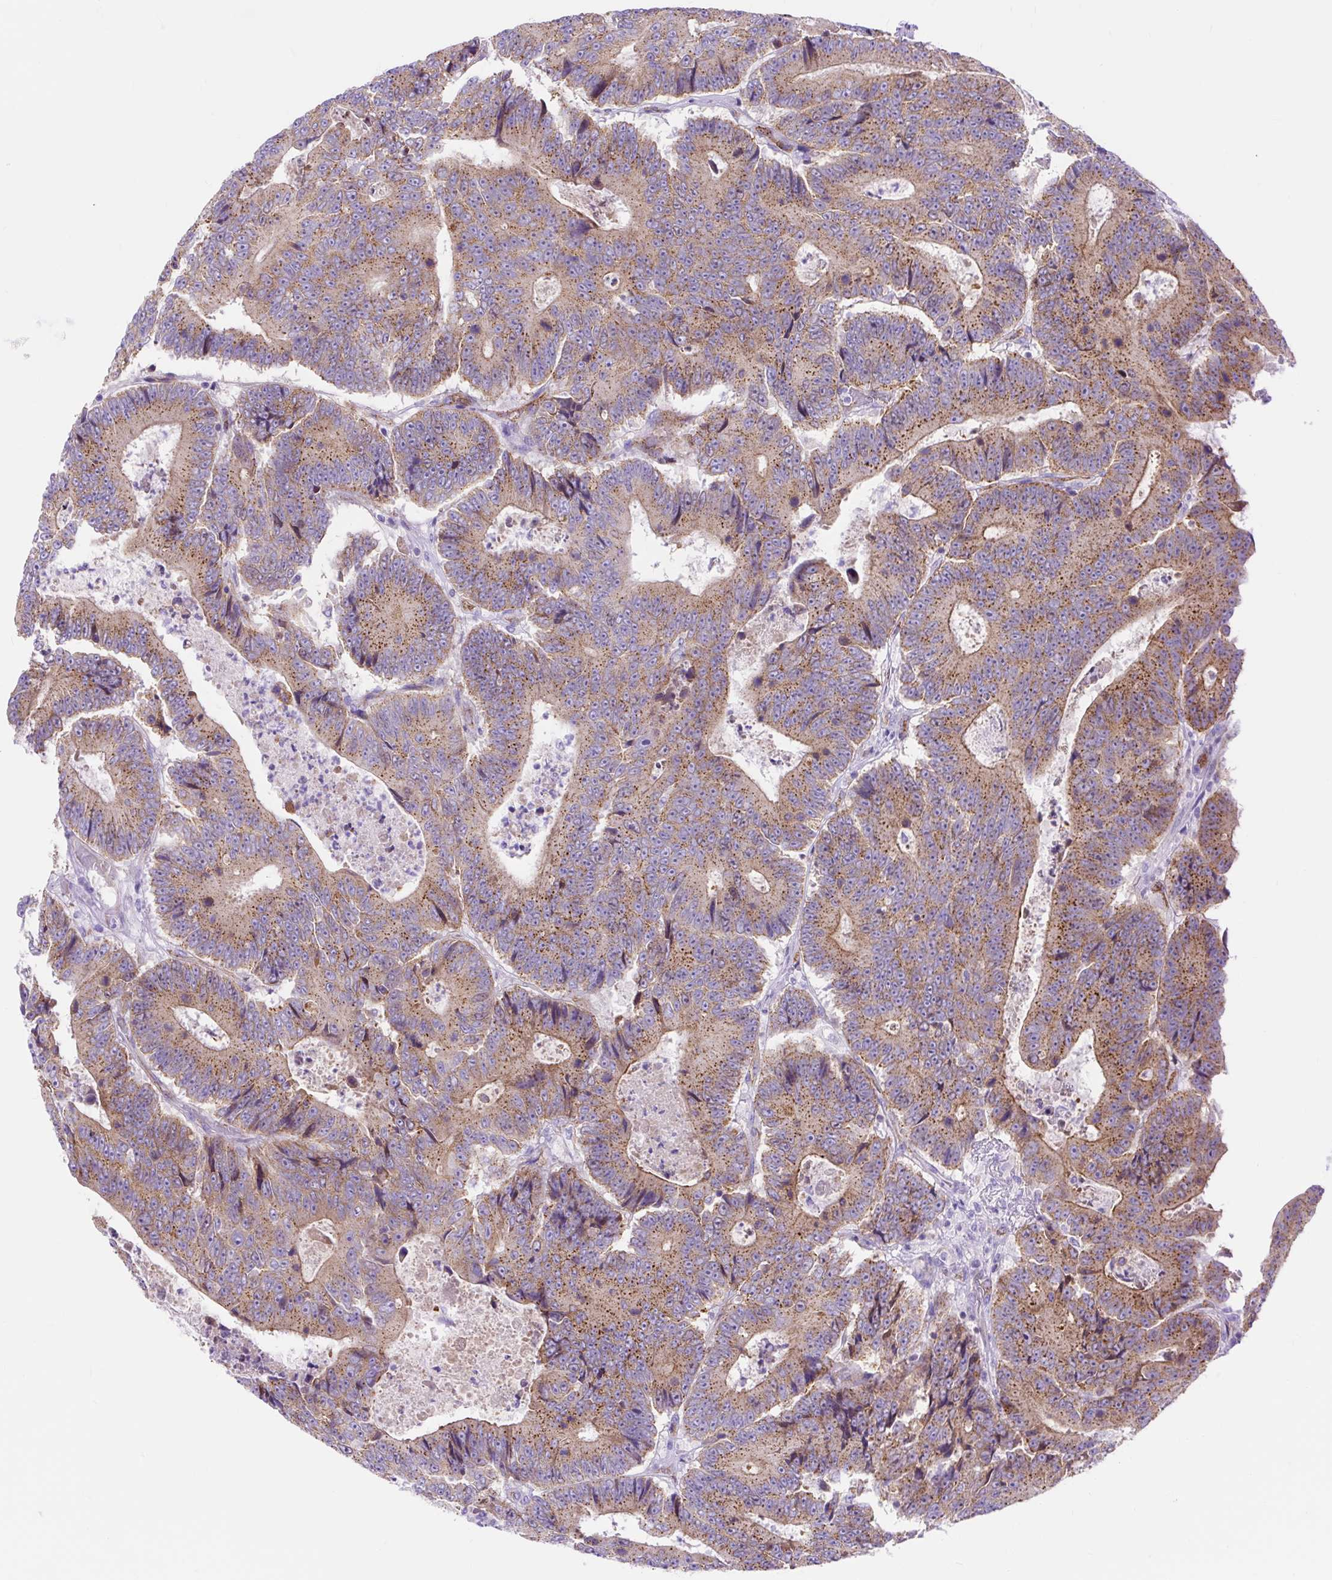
{"staining": {"intensity": "moderate", "quantity": ">75%", "location": "cytoplasmic/membranous"}, "tissue": "colorectal cancer", "cell_type": "Tumor cells", "image_type": "cancer", "snomed": [{"axis": "morphology", "description": "Adenocarcinoma, NOS"}, {"axis": "topography", "description": "Colon"}], "caption": "About >75% of tumor cells in colorectal cancer demonstrate moderate cytoplasmic/membranous protein staining as visualized by brown immunohistochemical staining.", "gene": "HIP1R", "patient": {"sex": "male", "age": 83}}